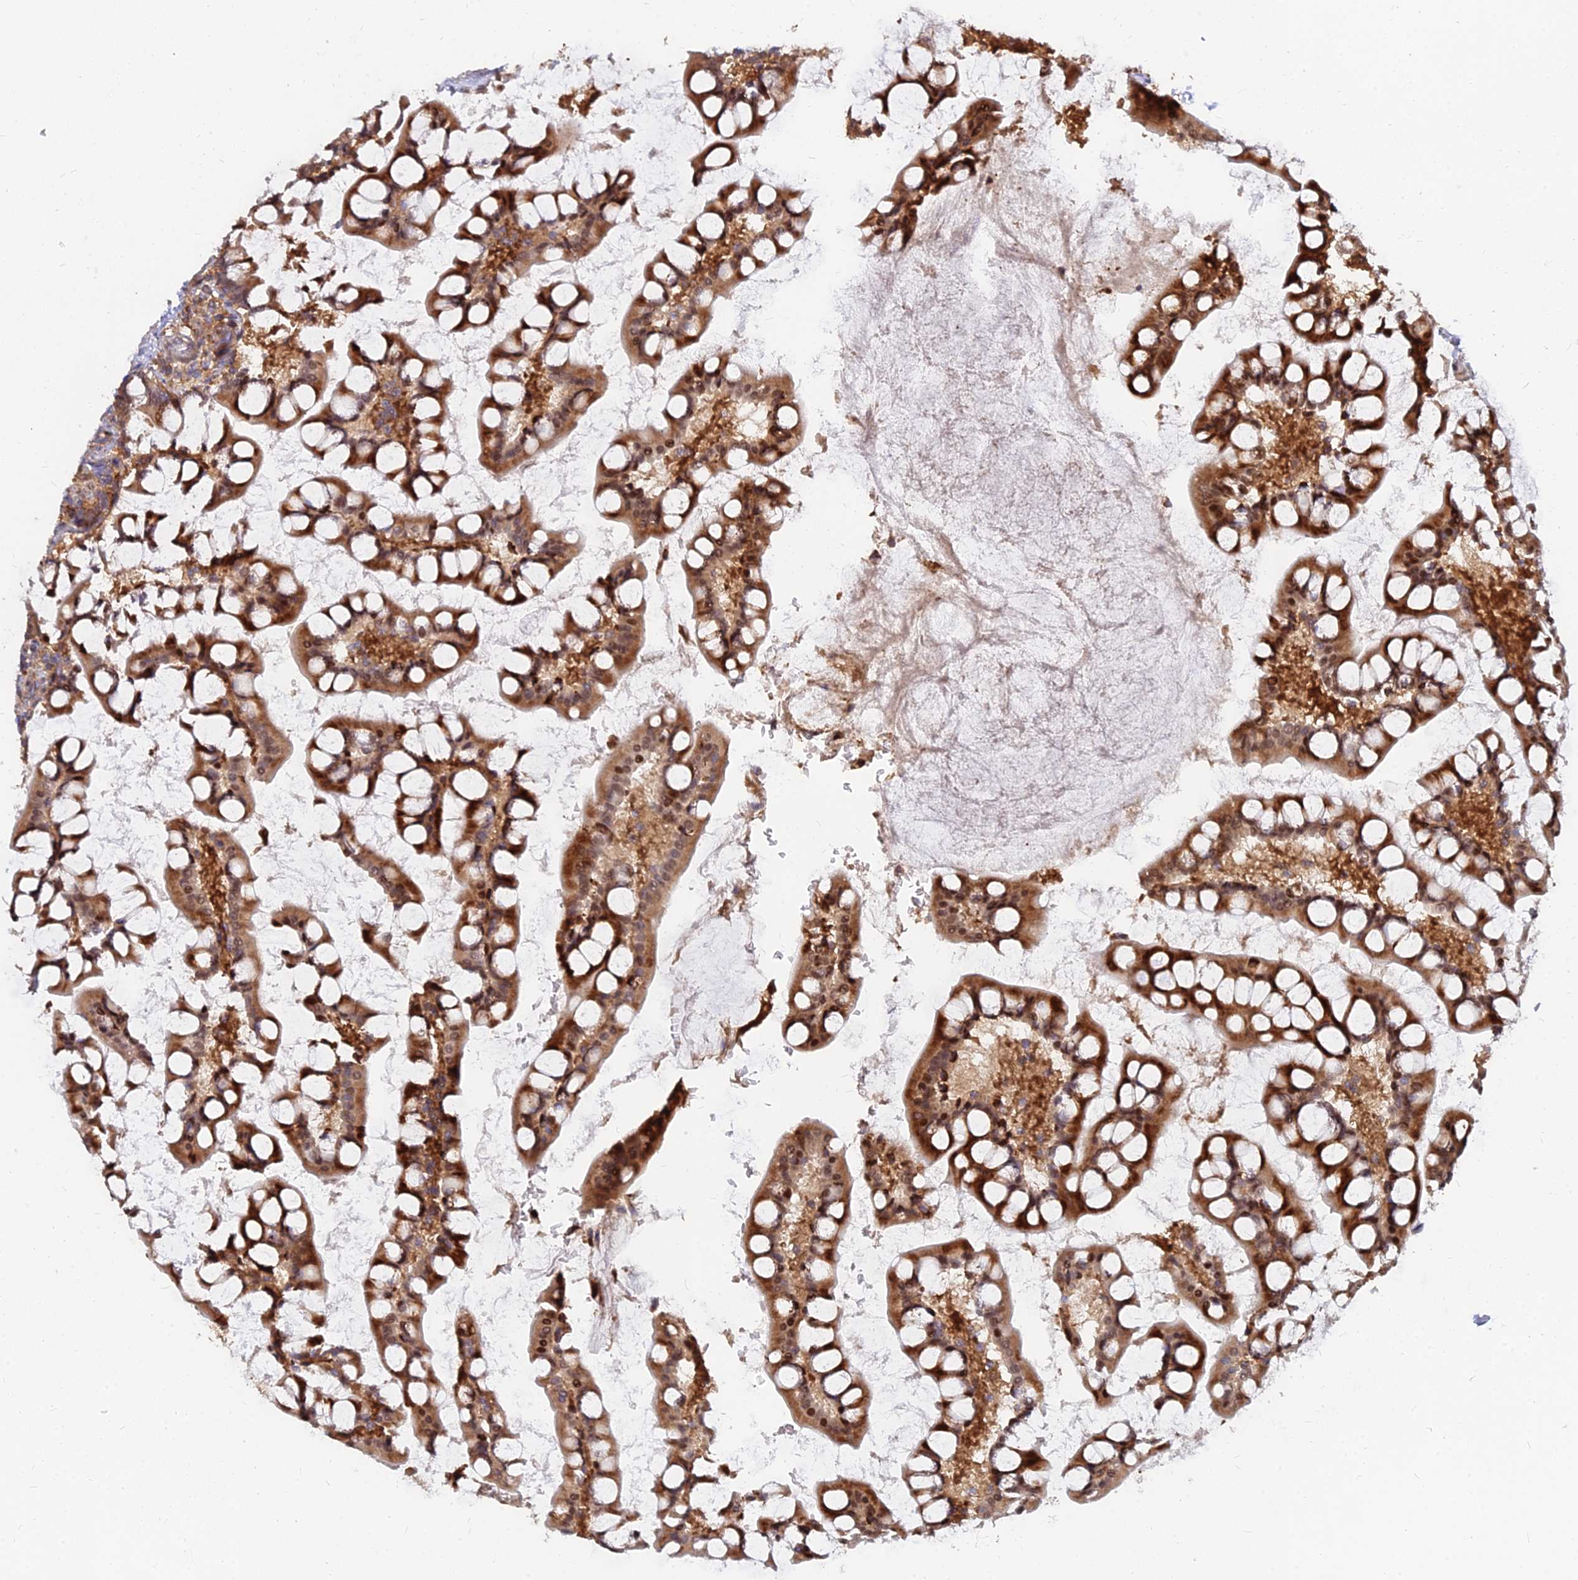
{"staining": {"intensity": "strong", "quantity": ">75%", "location": "cytoplasmic/membranous"}, "tissue": "small intestine", "cell_type": "Glandular cells", "image_type": "normal", "snomed": [{"axis": "morphology", "description": "Normal tissue, NOS"}, {"axis": "topography", "description": "Small intestine"}], "caption": "Small intestine stained with immunohistochemistry displays strong cytoplasmic/membranous expression in approximately >75% of glandular cells.", "gene": "CCT6A", "patient": {"sex": "male", "age": 52}}